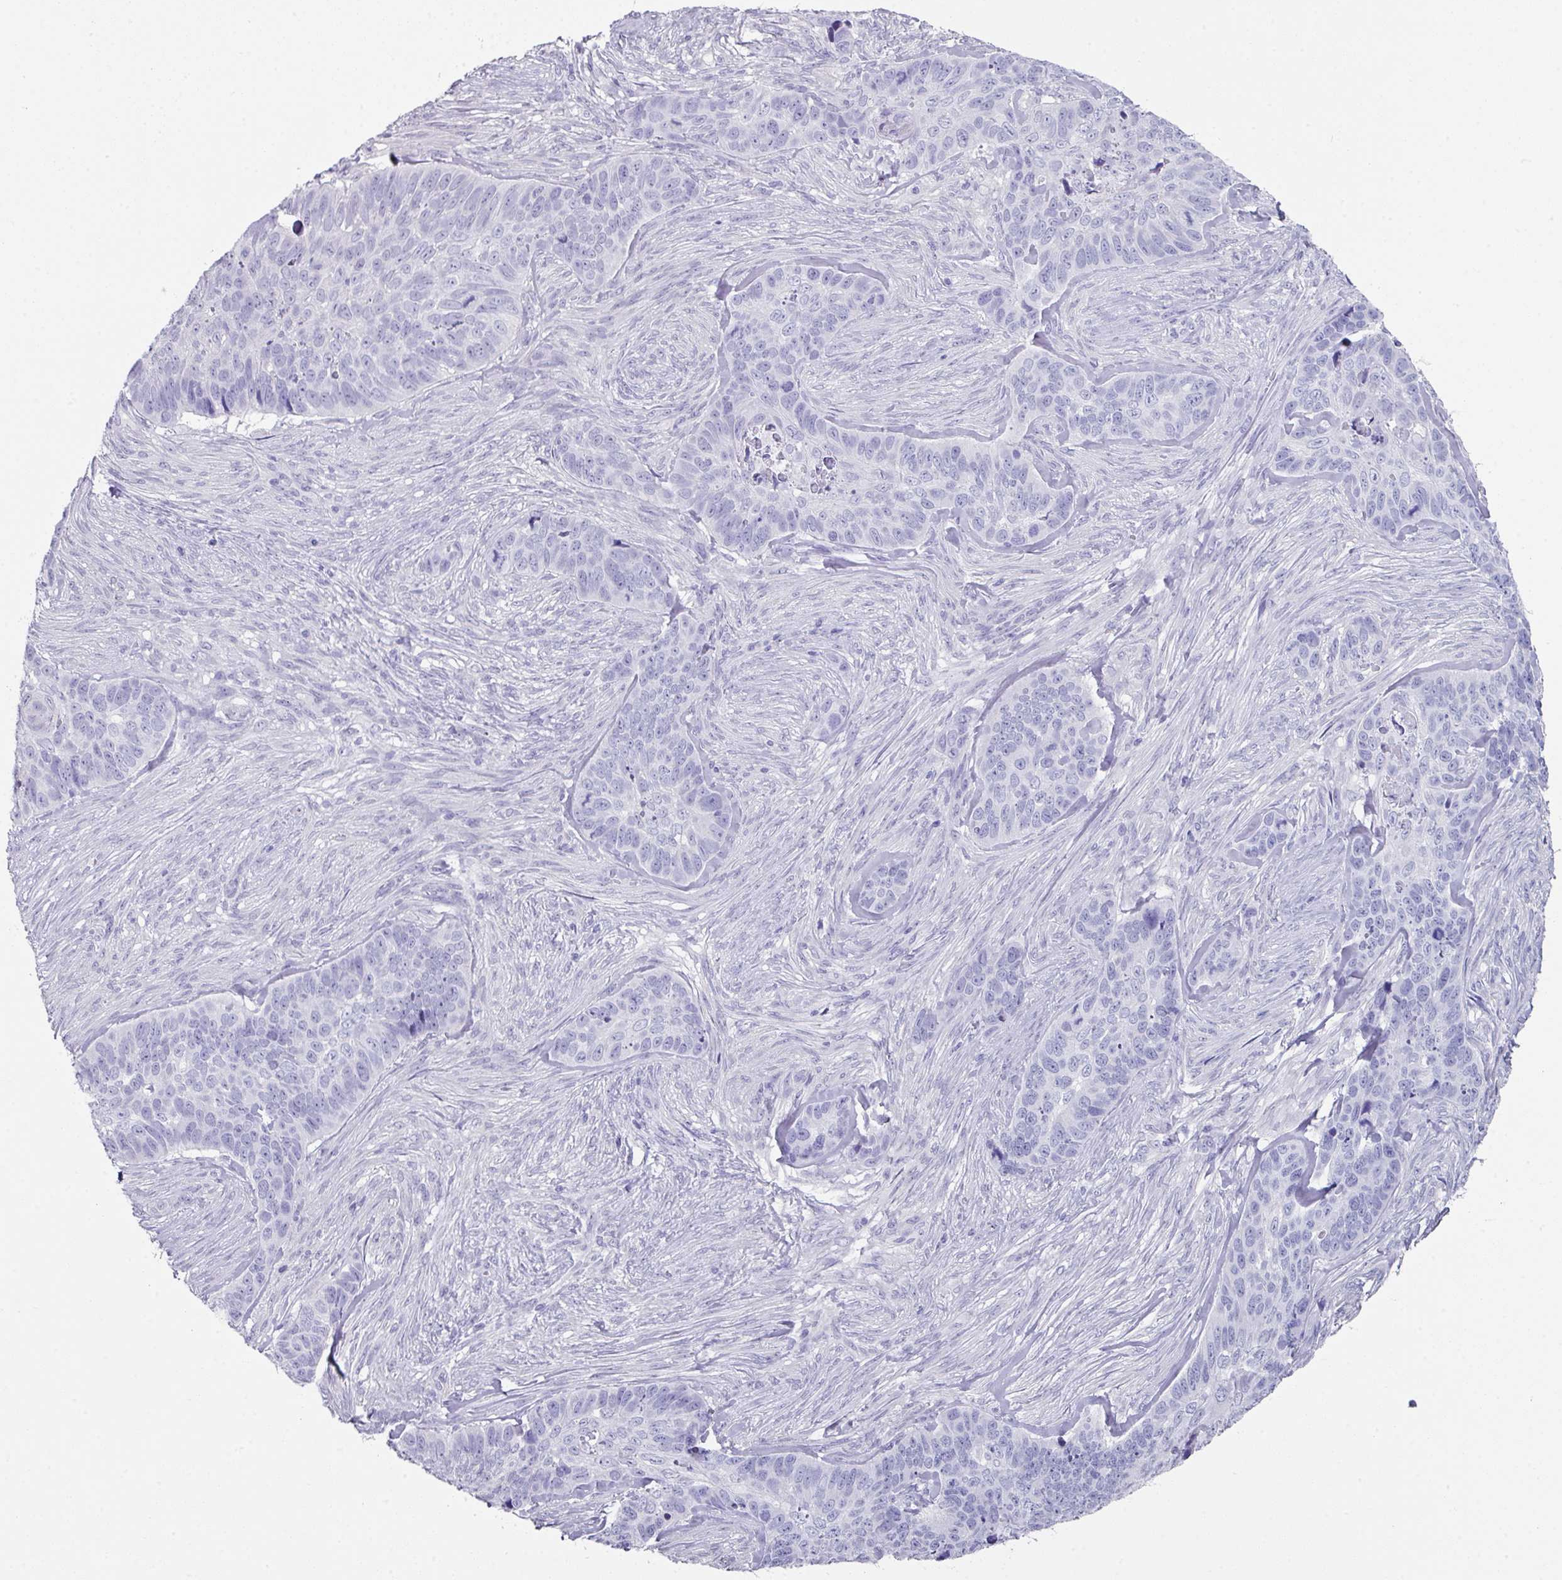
{"staining": {"intensity": "negative", "quantity": "none", "location": "none"}, "tissue": "skin cancer", "cell_type": "Tumor cells", "image_type": "cancer", "snomed": [{"axis": "morphology", "description": "Basal cell carcinoma"}, {"axis": "topography", "description": "Skin"}], "caption": "Immunohistochemistry photomicrograph of skin basal cell carcinoma stained for a protein (brown), which exhibits no expression in tumor cells.", "gene": "PEX10", "patient": {"sex": "female", "age": 82}}